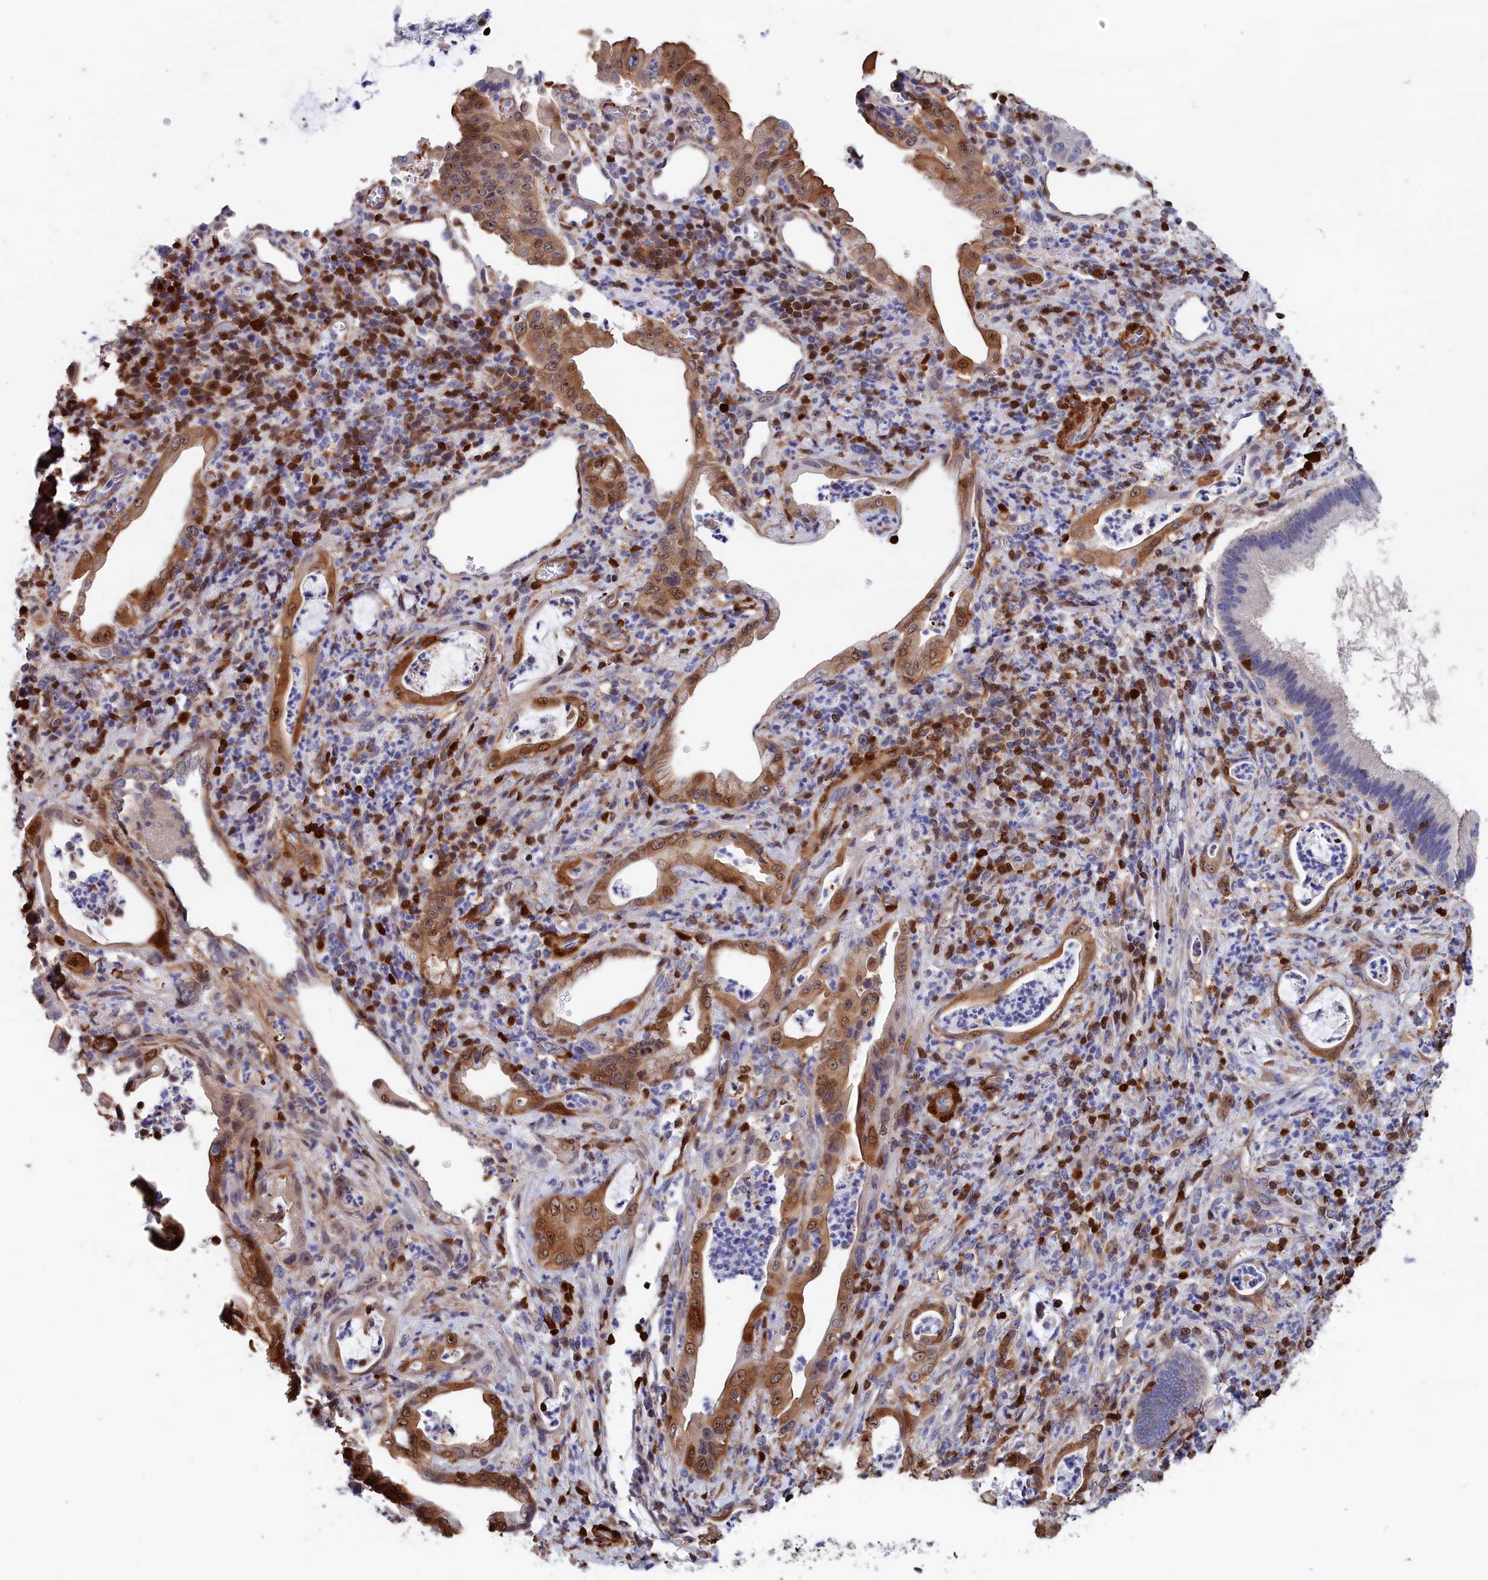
{"staining": {"intensity": "moderate", "quantity": ">75%", "location": "cytoplasmic/membranous,nuclear"}, "tissue": "pancreatic cancer", "cell_type": "Tumor cells", "image_type": "cancer", "snomed": [{"axis": "morphology", "description": "Normal tissue, NOS"}, {"axis": "morphology", "description": "Adenocarcinoma, NOS"}, {"axis": "topography", "description": "Pancreas"}], "caption": "Brown immunohistochemical staining in pancreatic cancer (adenocarcinoma) shows moderate cytoplasmic/membranous and nuclear staining in approximately >75% of tumor cells.", "gene": "CRIP1", "patient": {"sex": "female", "age": 55}}